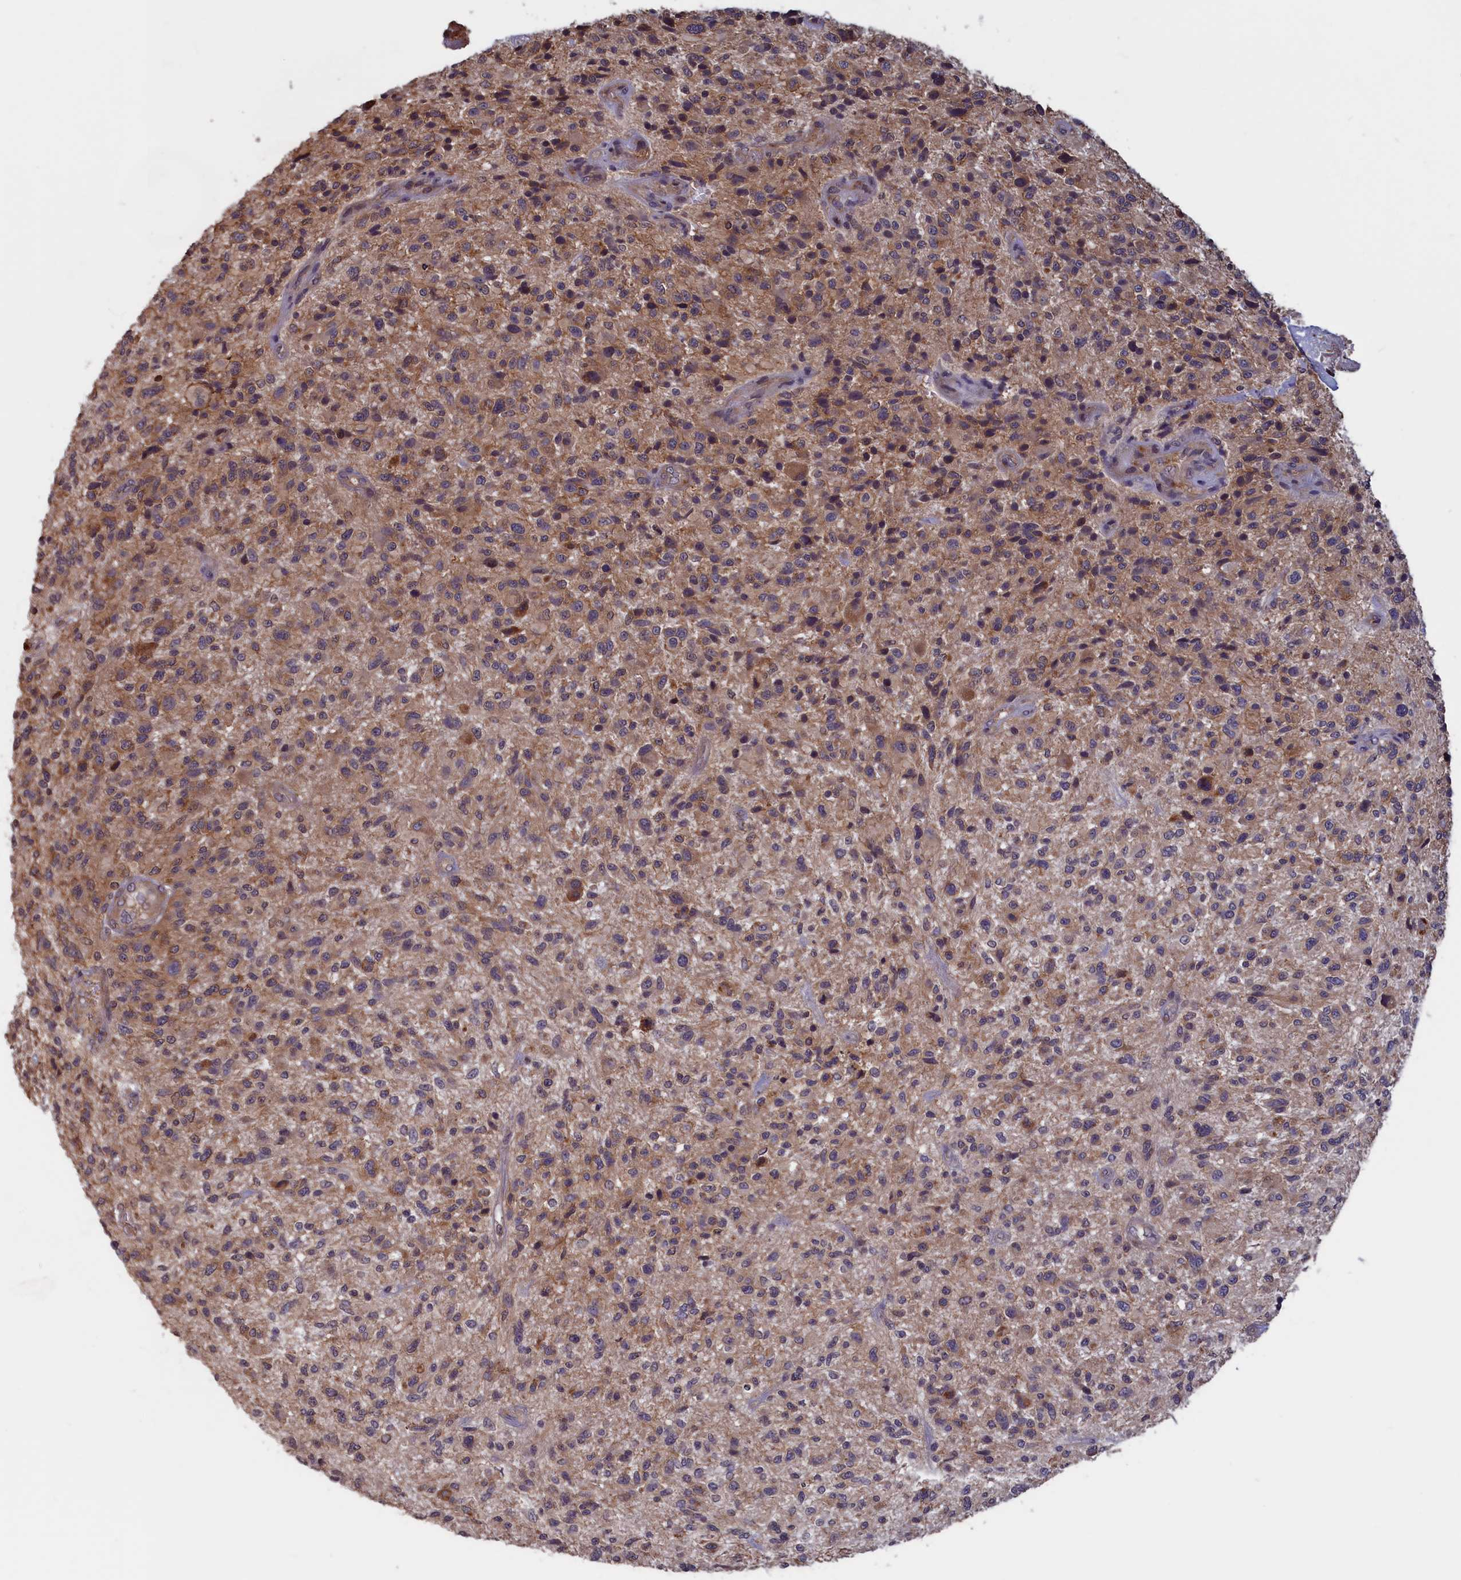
{"staining": {"intensity": "moderate", "quantity": "25%-75%", "location": "cytoplasmic/membranous"}, "tissue": "glioma", "cell_type": "Tumor cells", "image_type": "cancer", "snomed": [{"axis": "morphology", "description": "Glioma, malignant, High grade"}, {"axis": "topography", "description": "Brain"}], "caption": "Human glioma stained for a protein (brown) demonstrates moderate cytoplasmic/membranous positive staining in approximately 25%-75% of tumor cells.", "gene": "CACTIN", "patient": {"sex": "male", "age": 47}}